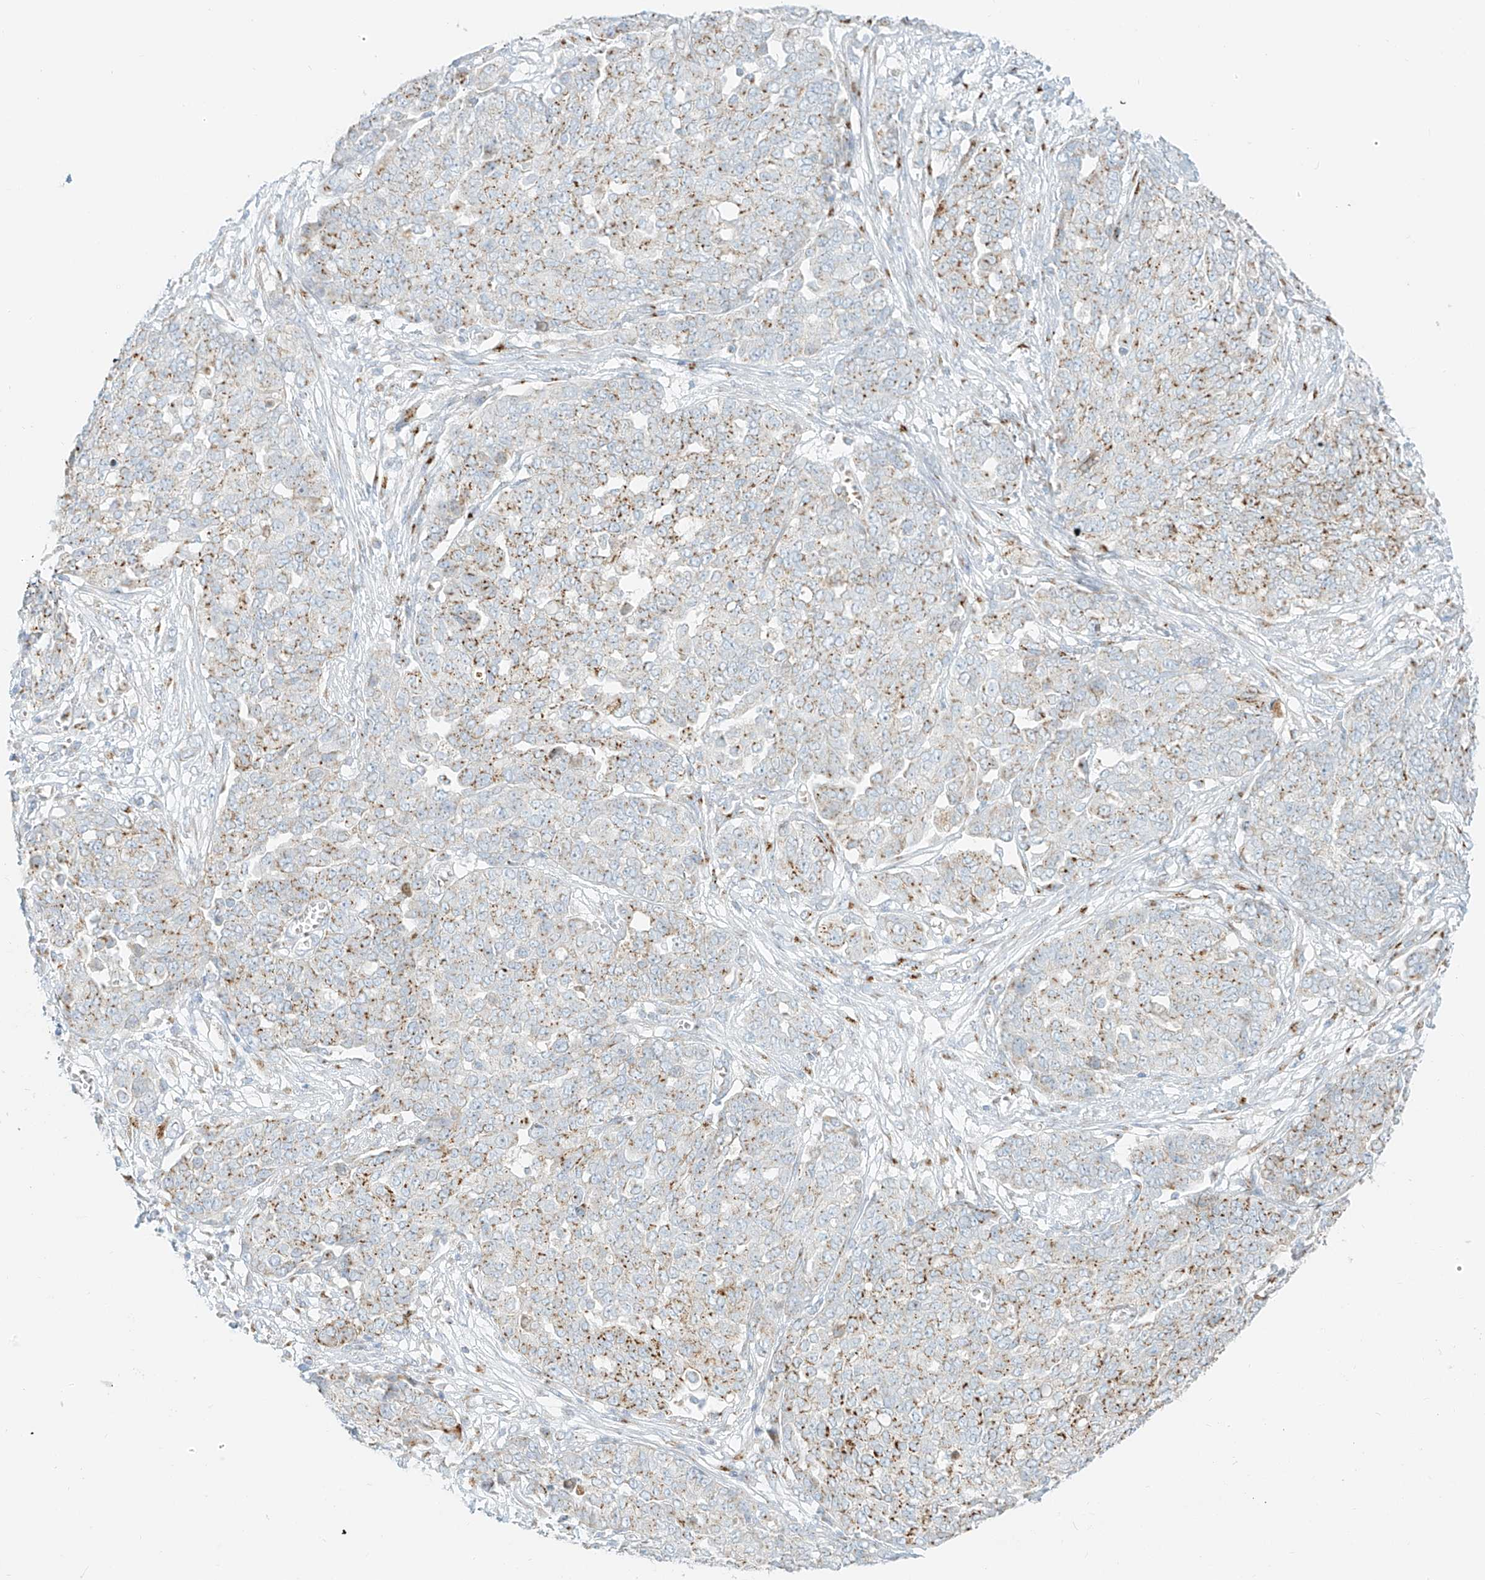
{"staining": {"intensity": "moderate", "quantity": "25%-75%", "location": "cytoplasmic/membranous"}, "tissue": "ovarian cancer", "cell_type": "Tumor cells", "image_type": "cancer", "snomed": [{"axis": "morphology", "description": "Cystadenocarcinoma, serous, NOS"}, {"axis": "topography", "description": "Soft tissue"}, {"axis": "topography", "description": "Ovary"}], "caption": "Immunohistochemistry (IHC) photomicrograph of human ovarian cancer (serous cystadenocarcinoma) stained for a protein (brown), which displays medium levels of moderate cytoplasmic/membranous positivity in about 25%-75% of tumor cells.", "gene": "TMEM87B", "patient": {"sex": "female", "age": 57}}